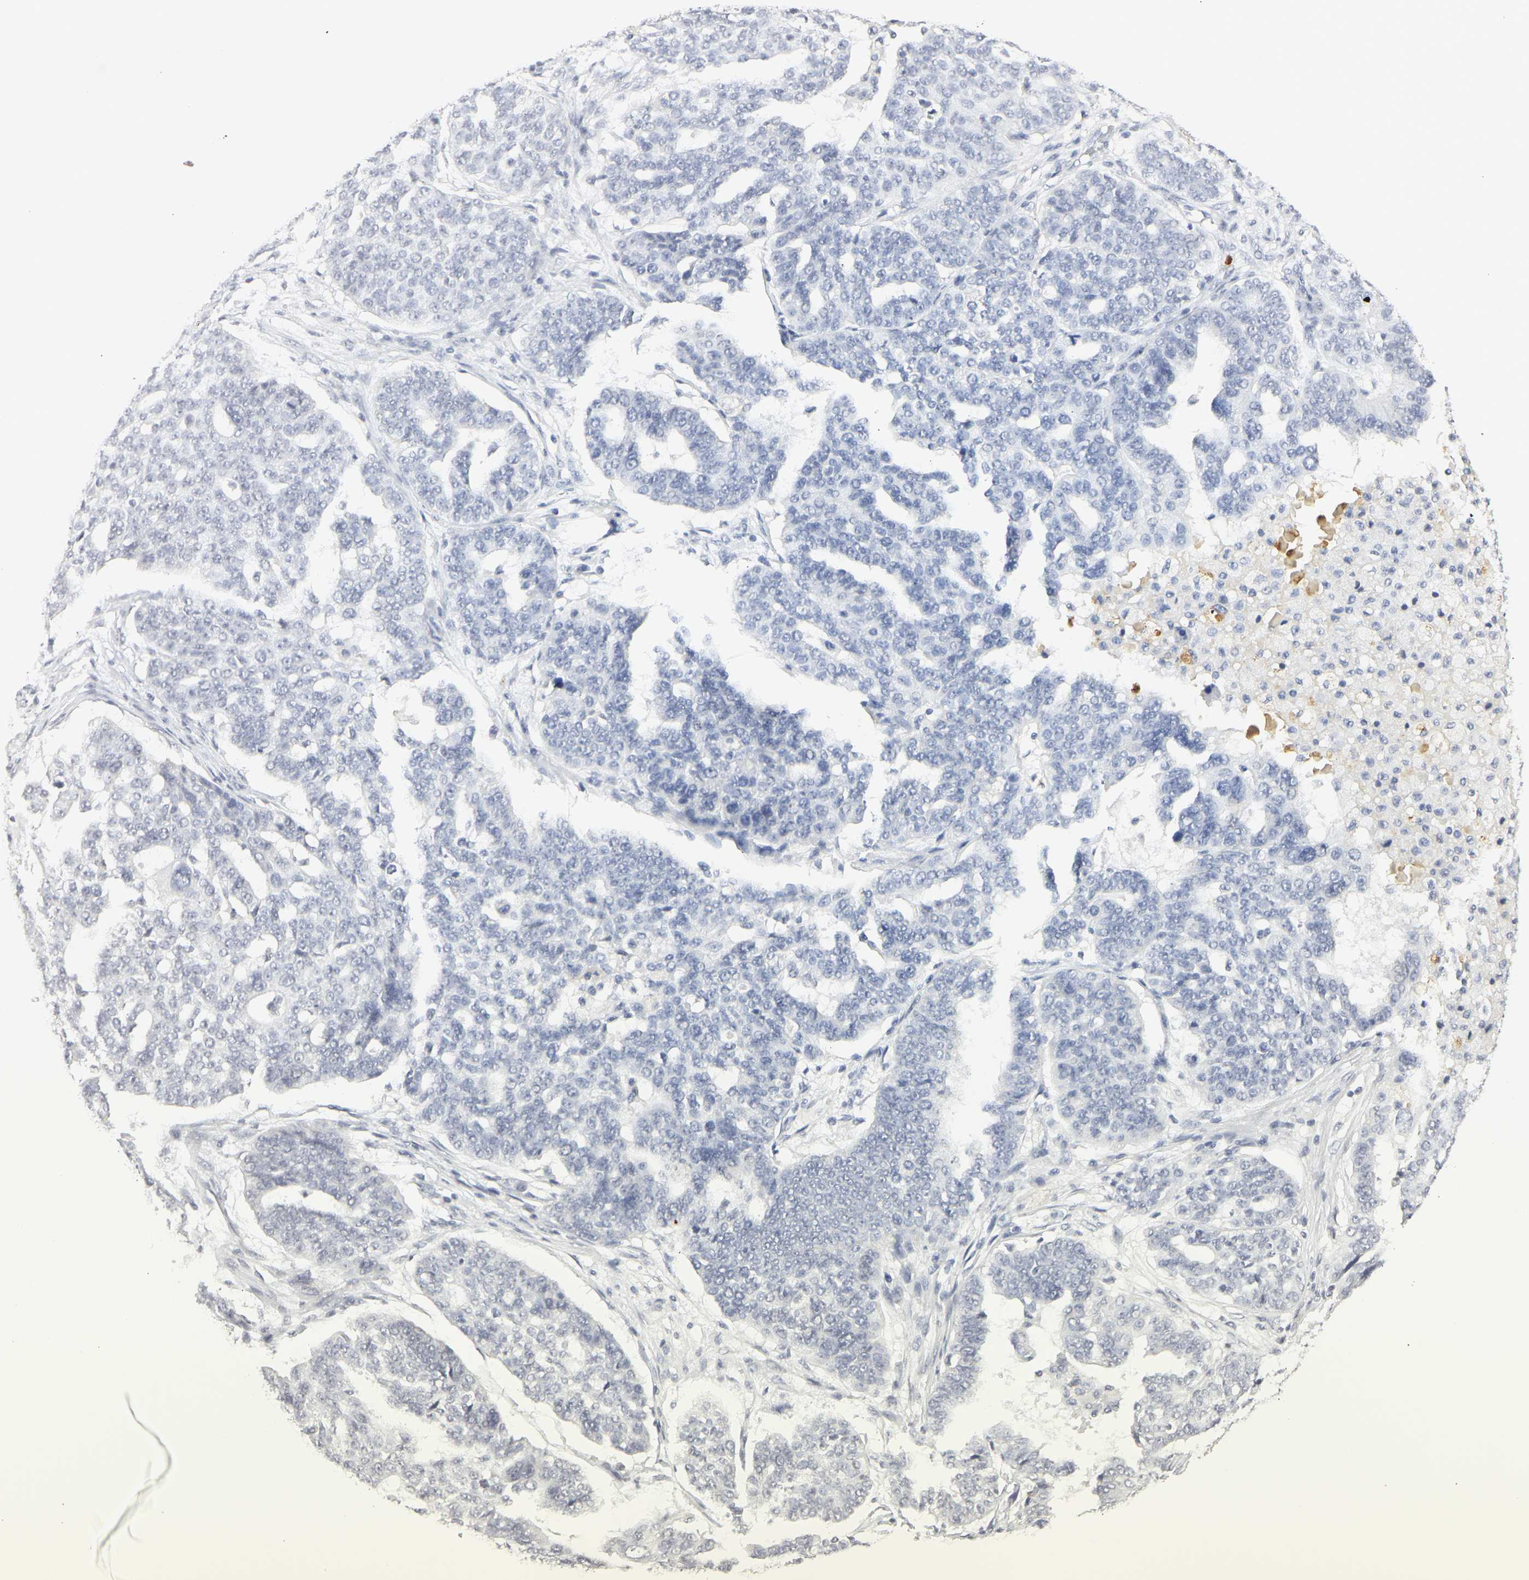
{"staining": {"intensity": "negative", "quantity": "none", "location": "none"}, "tissue": "ovarian cancer", "cell_type": "Tumor cells", "image_type": "cancer", "snomed": [{"axis": "morphology", "description": "Cystadenocarcinoma, serous, NOS"}, {"axis": "topography", "description": "Ovary"}], "caption": "Tumor cells are negative for protein expression in human ovarian cancer (serous cystadenocarcinoma).", "gene": "MPO", "patient": {"sex": "female", "age": 59}}